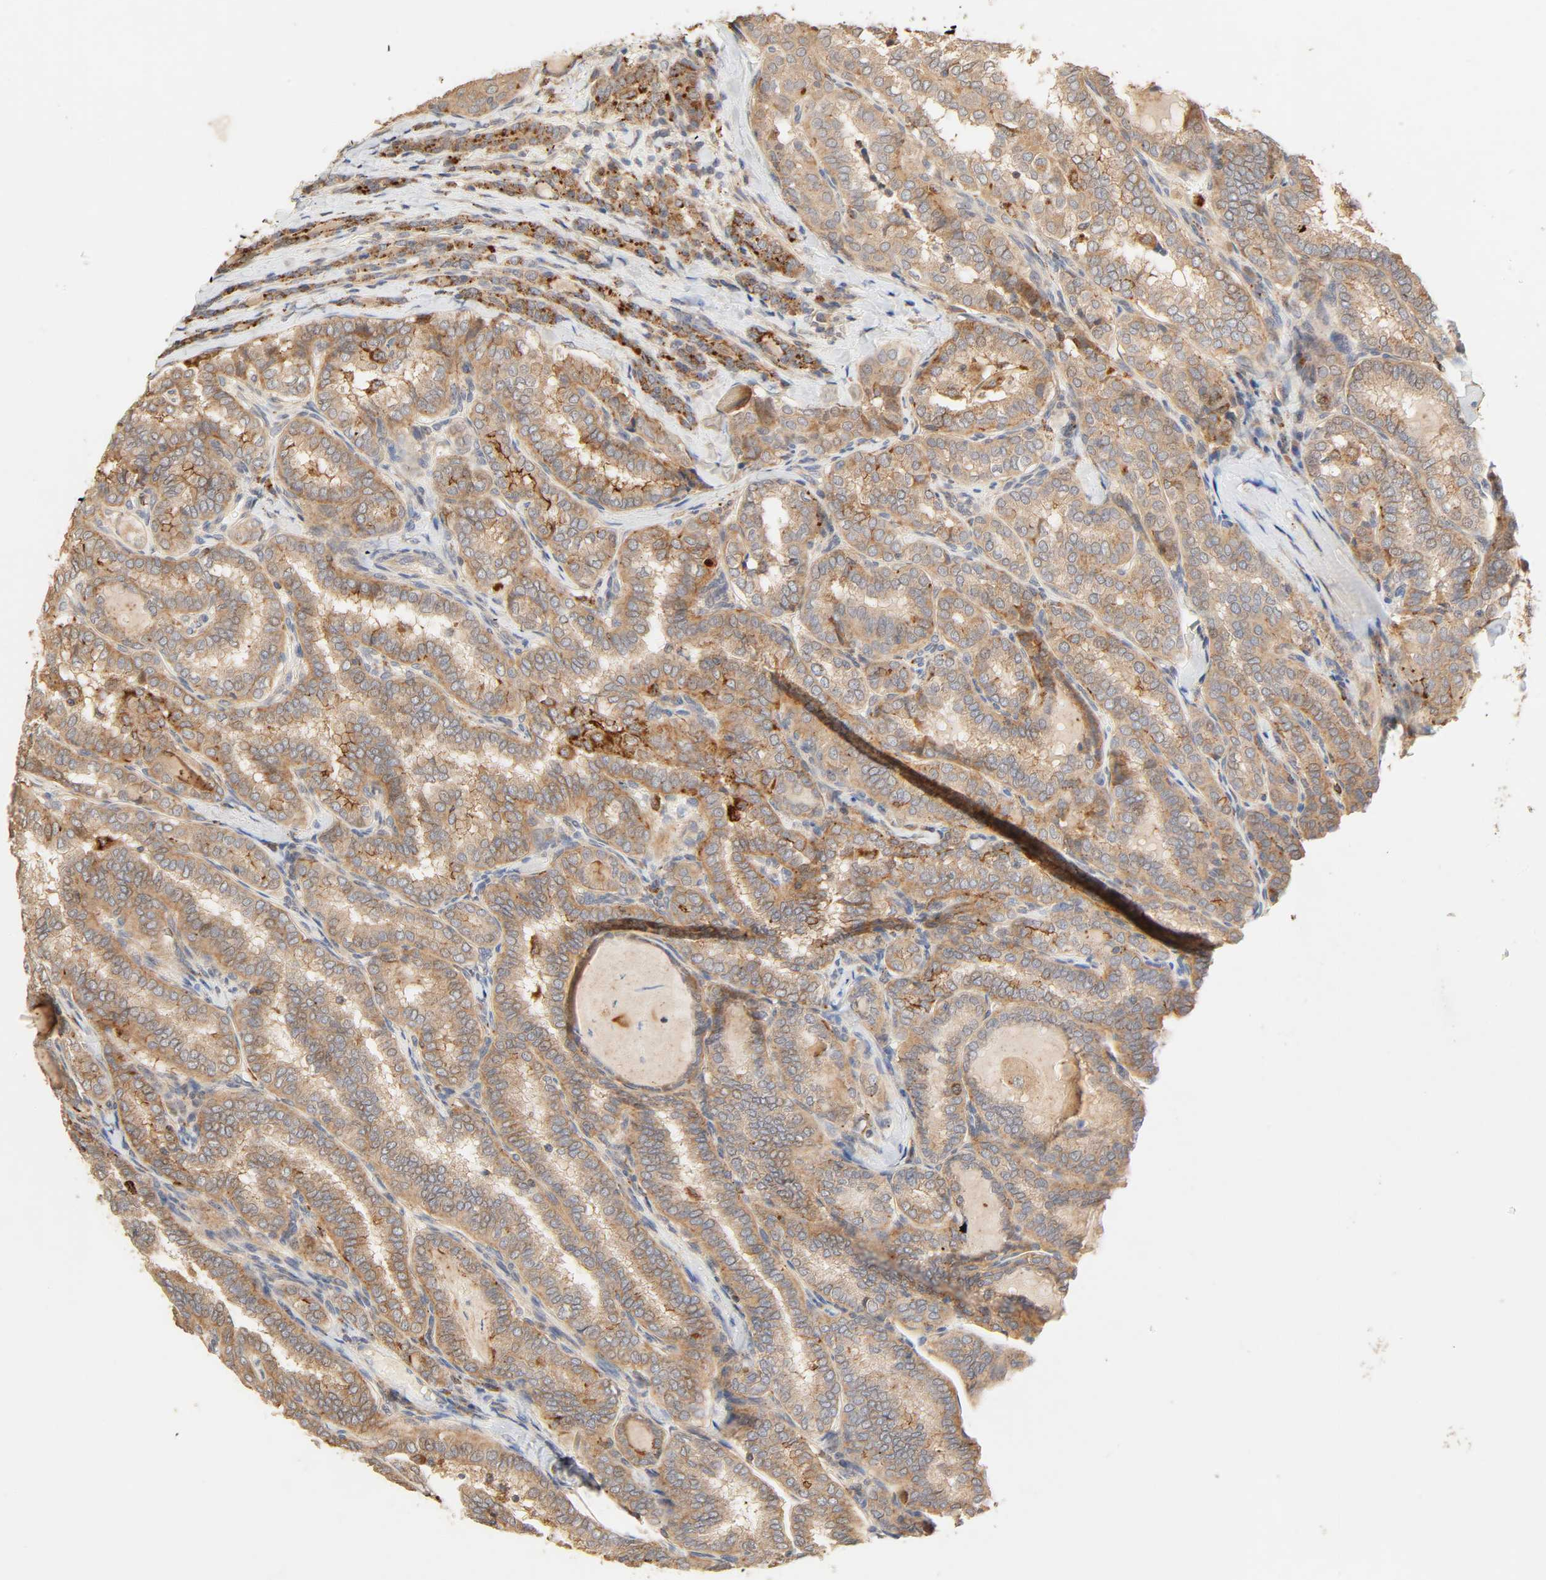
{"staining": {"intensity": "moderate", "quantity": ">75%", "location": "cytoplasmic/membranous"}, "tissue": "thyroid cancer", "cell_type": "Tumor cells", "image_type": "cancer", "snomed": [{"axis": "morphology", "description": "Papillary adenocarcinoma, NOS"}, {"axis": "topography", "description": "Thyroid gland"}], "caption": "Immunohistochemical staining of thyroid cancer (papillary adenocarcinoma) demonstrates medium levels of moderate cytoplasmic/membranous protein expression in about >75% of tumor cells.", "gene": "MAPK6", "patient": {"sex": "female", "age": 30}}